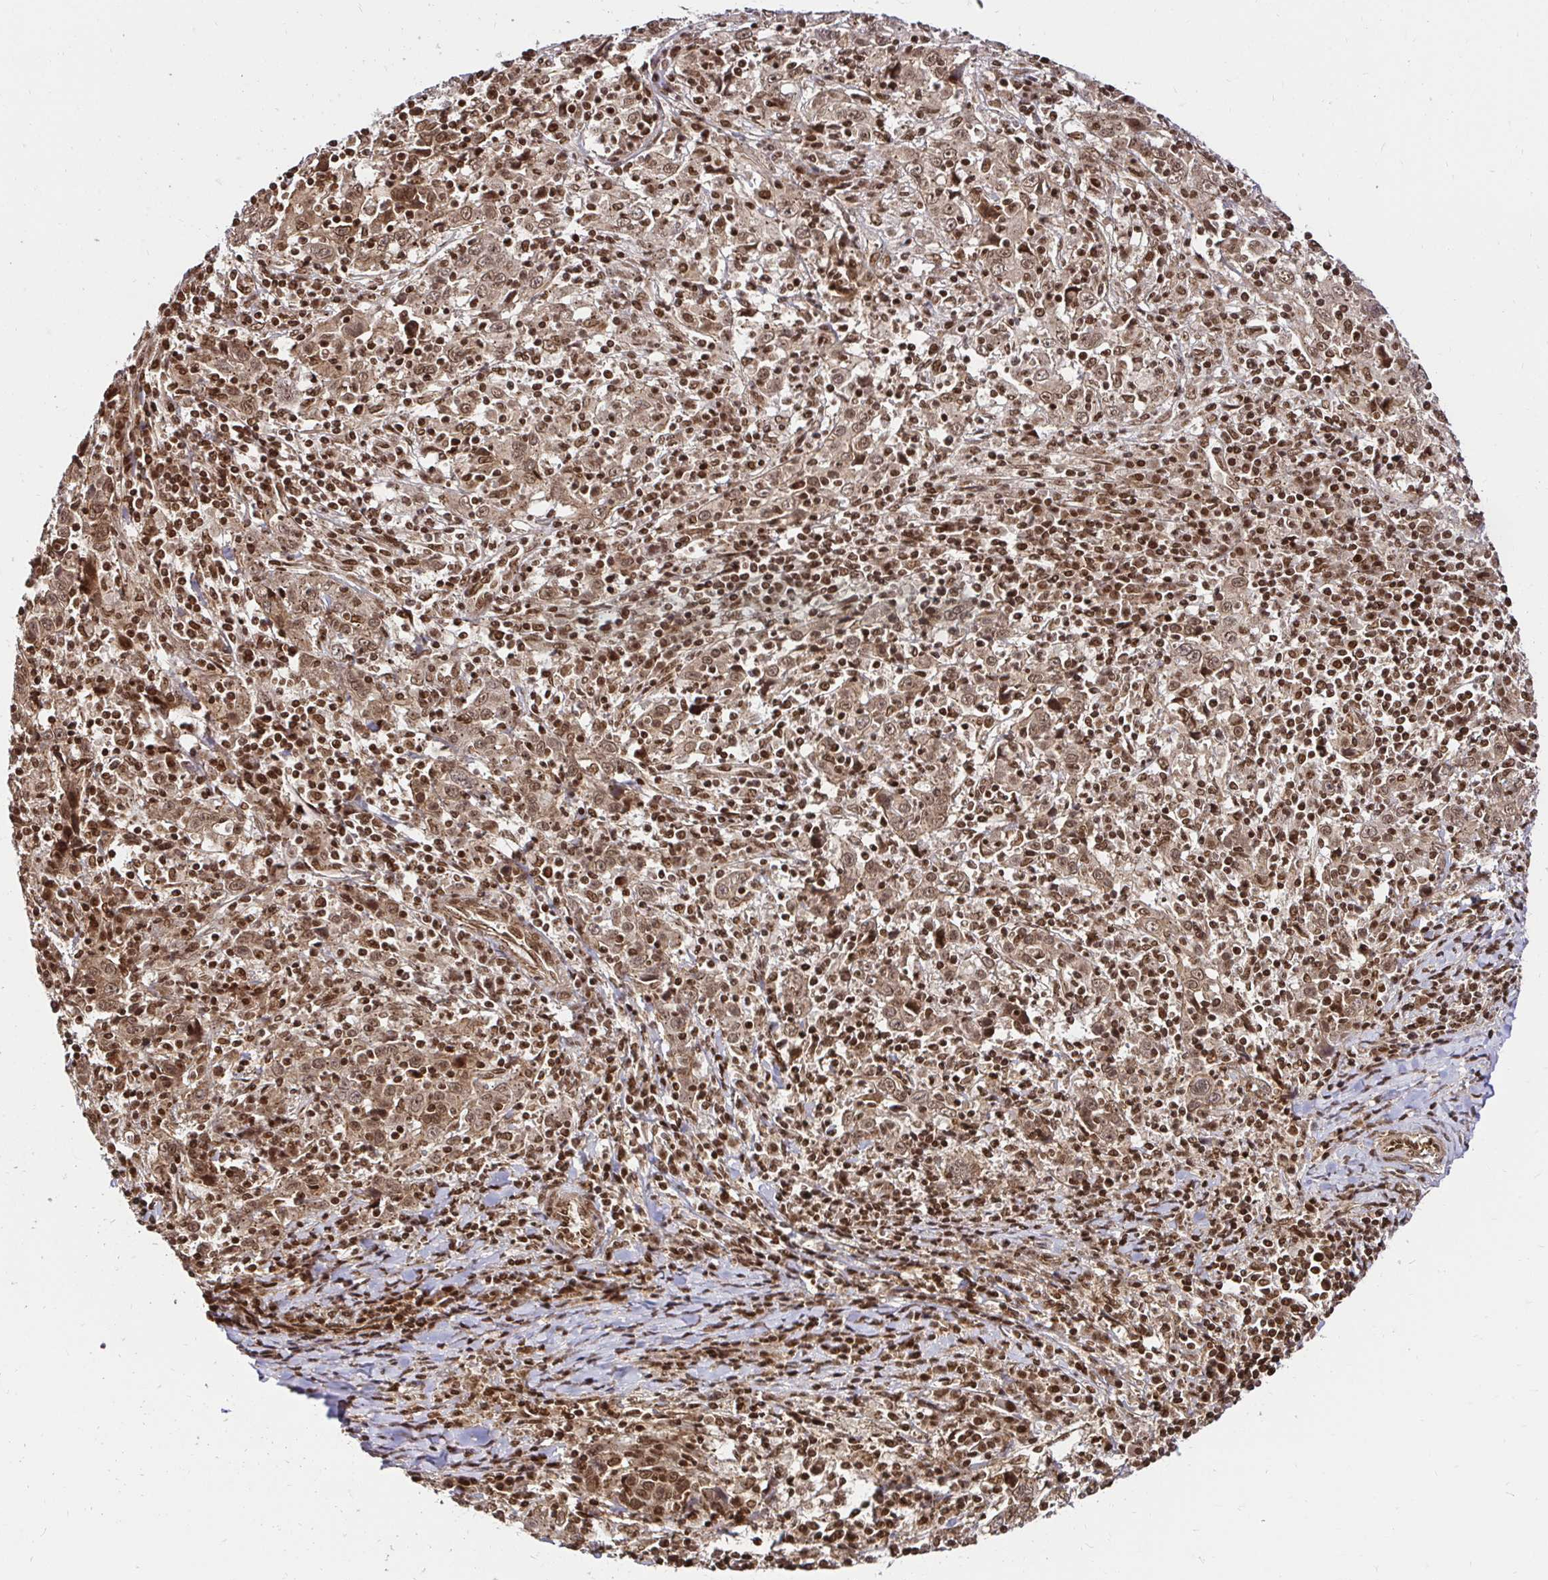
{"staining": {"intensity": "moderate", "quantity": ">75%", "location": "cytoplasmic/membranous,nuclear"}, "tissue": "cervical cancer", "cell_type": "Tumor cells", "image_type": "cancer", "snomed": [{"axis": "morphology", "description": "Squamous cell carcinoma, NOS"}, {"axis": "topography", "description": "Cervix"}], "caption": "Immunohistochemistry (DAB) staining of squamous cell carcinoma (cervical) displays moderate cytoplasmic/membranous and nuclear protein positivity in approximately >75% of tumor cells. (DAB IHC, brown staining for protein, blue staining for nuclei).", "gene": "GLYR1", "patient": {"sex": "female", "age": 46}}